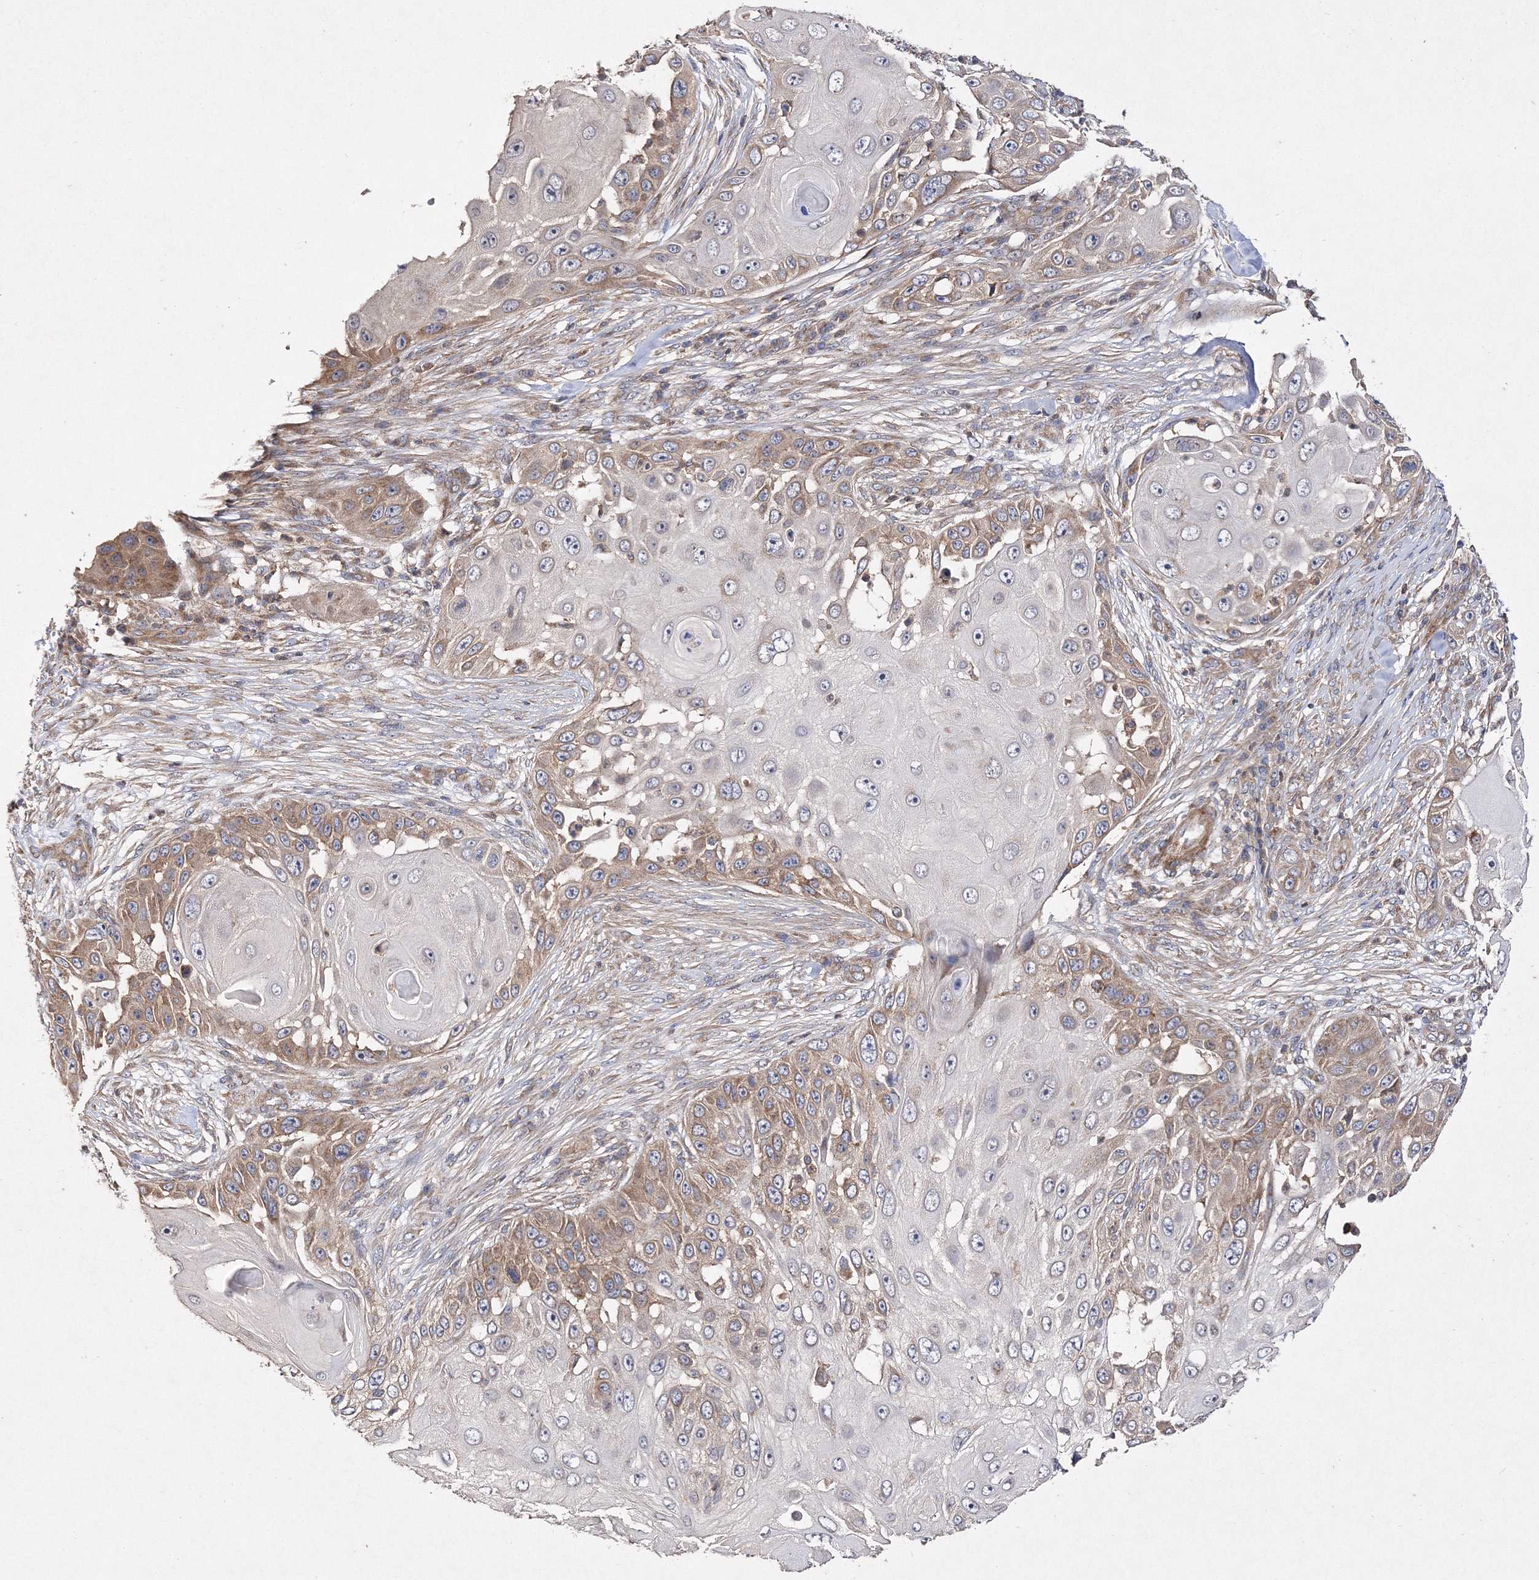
{"staining": {"intensity": "weak", "quantity": "25%-75%", "location": "cytoplasmic/membranous"}, "tissue": "skin cancer", "cell_type": "Tumor cells", "image_type": "cancer", "snomed": [{"axis": "morphology", "description": "Squamous cell carcinoma, NOS"}, {"axis": "topography", "description": "Skin"}], "caption": "Weak cytoplasmic/membranous expression is identified in approximately 25%-75% of tumor cells in skin squamous cell carcinoma.", "gene": "DNAJC13", "patient": {"sex": "female", "age": 44}}